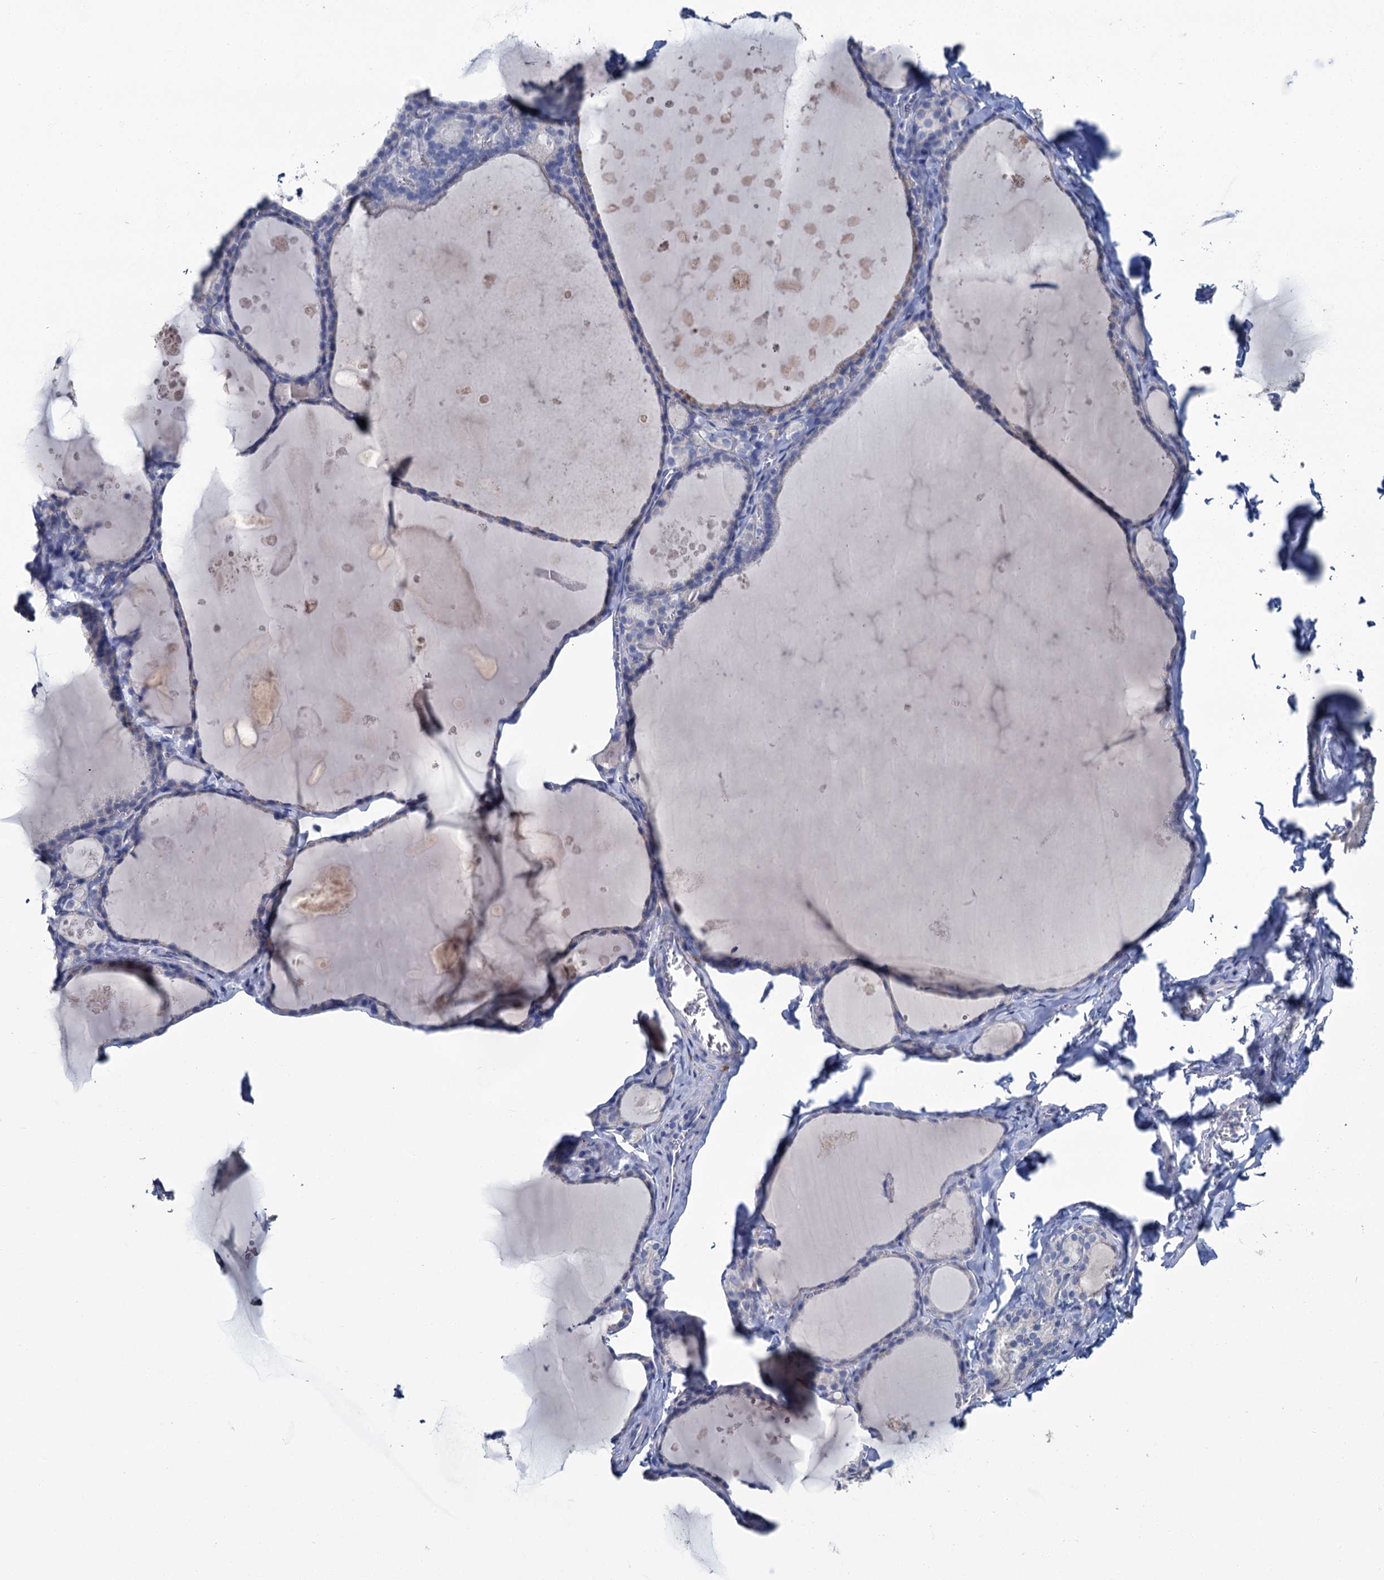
{"staining": {"intensity": "negative", "quantity": "none", "location": "none"}, "tissue": "thyroid gland", "cell_type": "Glandular cells", "image_type": "normal", "snomed": [{"axis": "morphology", "description": "Normal tissue, NOS"}, {"axis": "topography", "description": "Thyroid gland"}], "caption": "High power microscopy histopathology image of an immunohistochemistry (IHC) image of benign thyroid gland, revealing no significant expression in glandular cells.", "gene": "SNCB", "patient": {"sex": "male", "age": 56}}